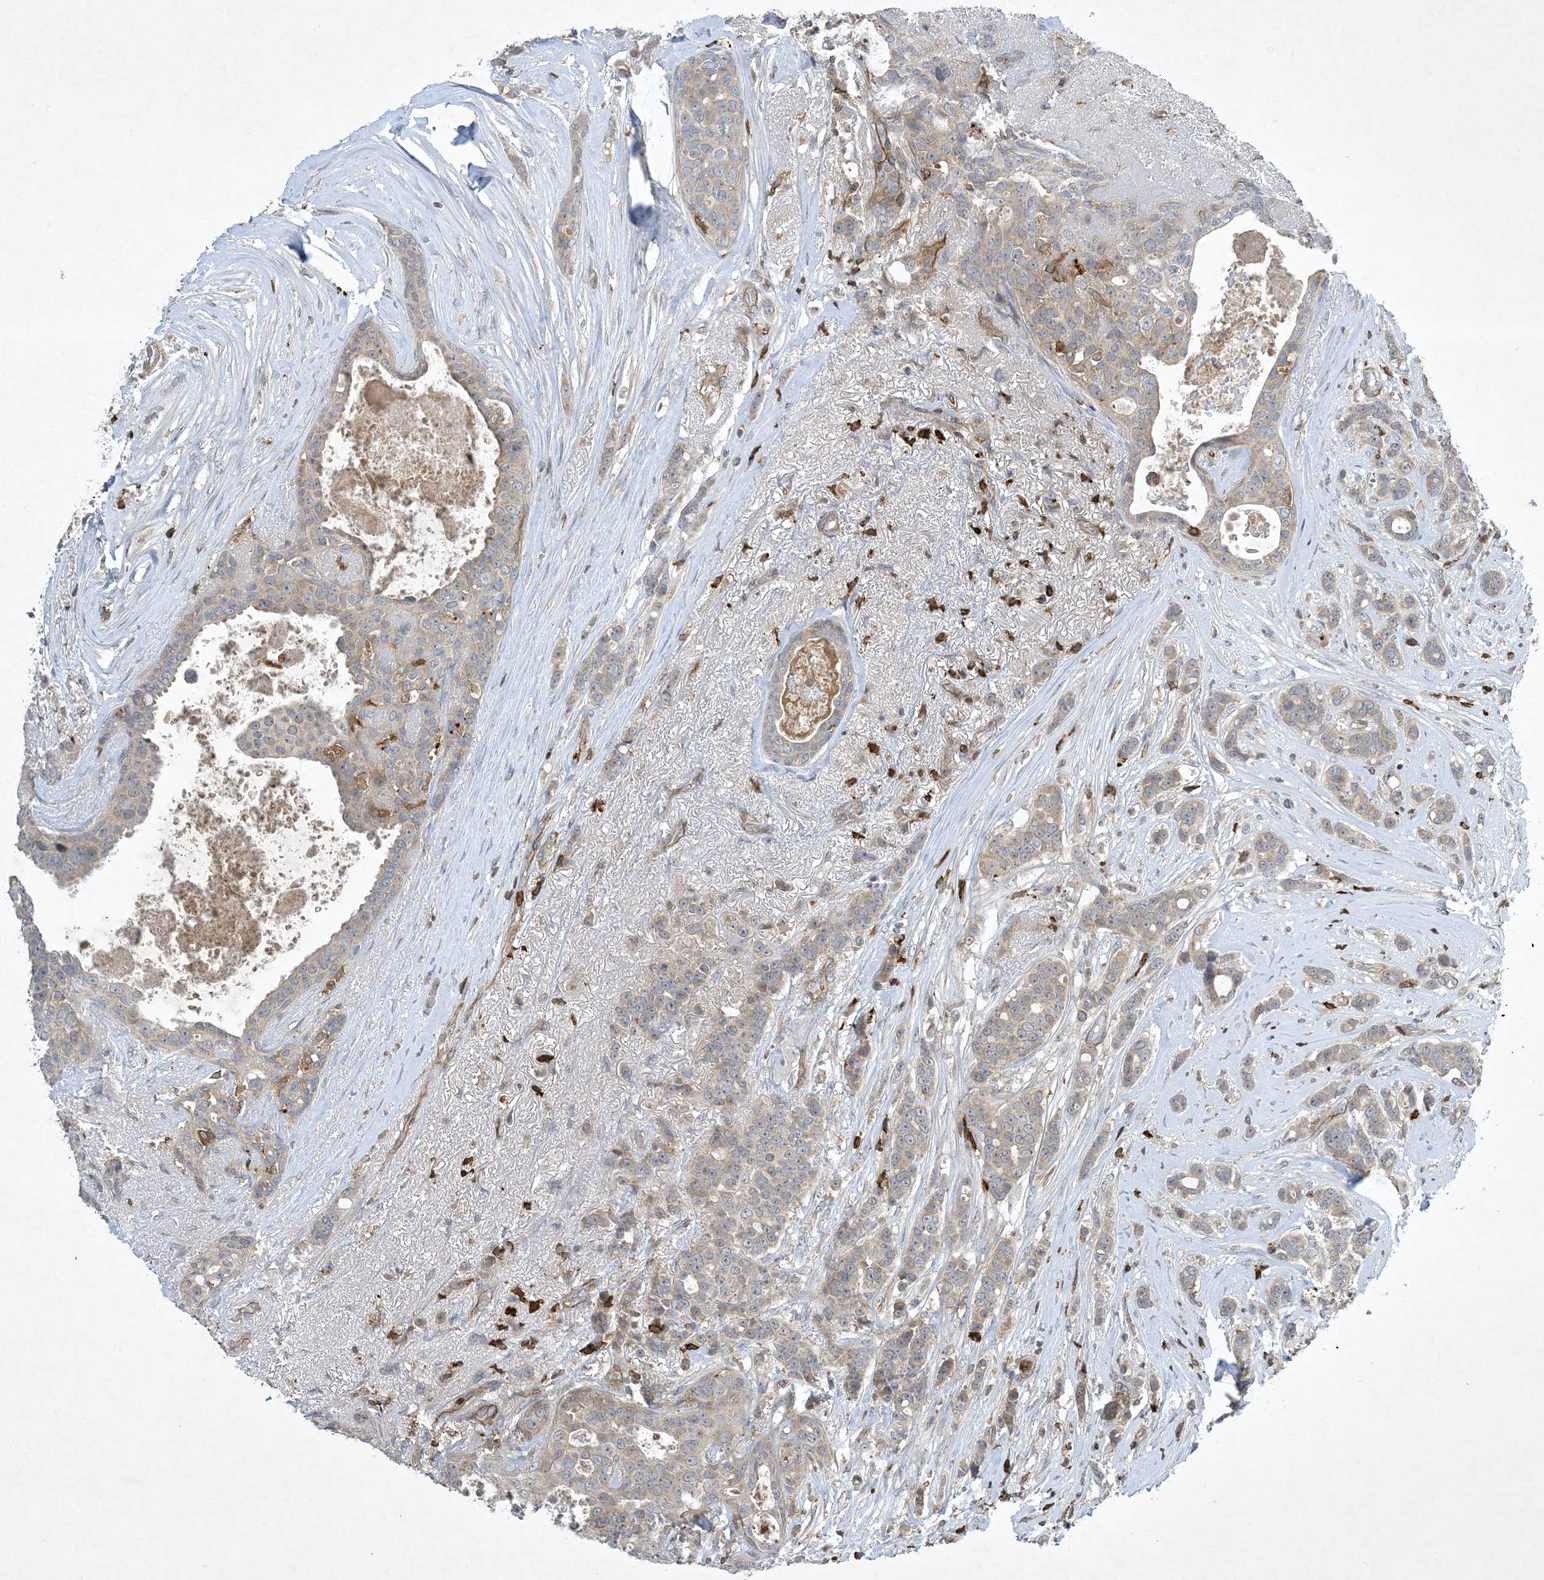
{"staining": {"intensity": "weak", "quantity": "<25%", "location": "cytoplasmic/membranous"}, "tissue": "breast cancer", "cell_type": "Tumor cells", "image_type": "cancer", "snomed": [{"axis": "morphology", "description": "Lobular carcinoma"}, {"axis": "topography", "description": "Breast"}], "caption": "Tumor cells show no significant protein expression in breast cancer (lobular carcinoma).", "gene": "AK9", "patient": {"sex": "female", "age": 51}}